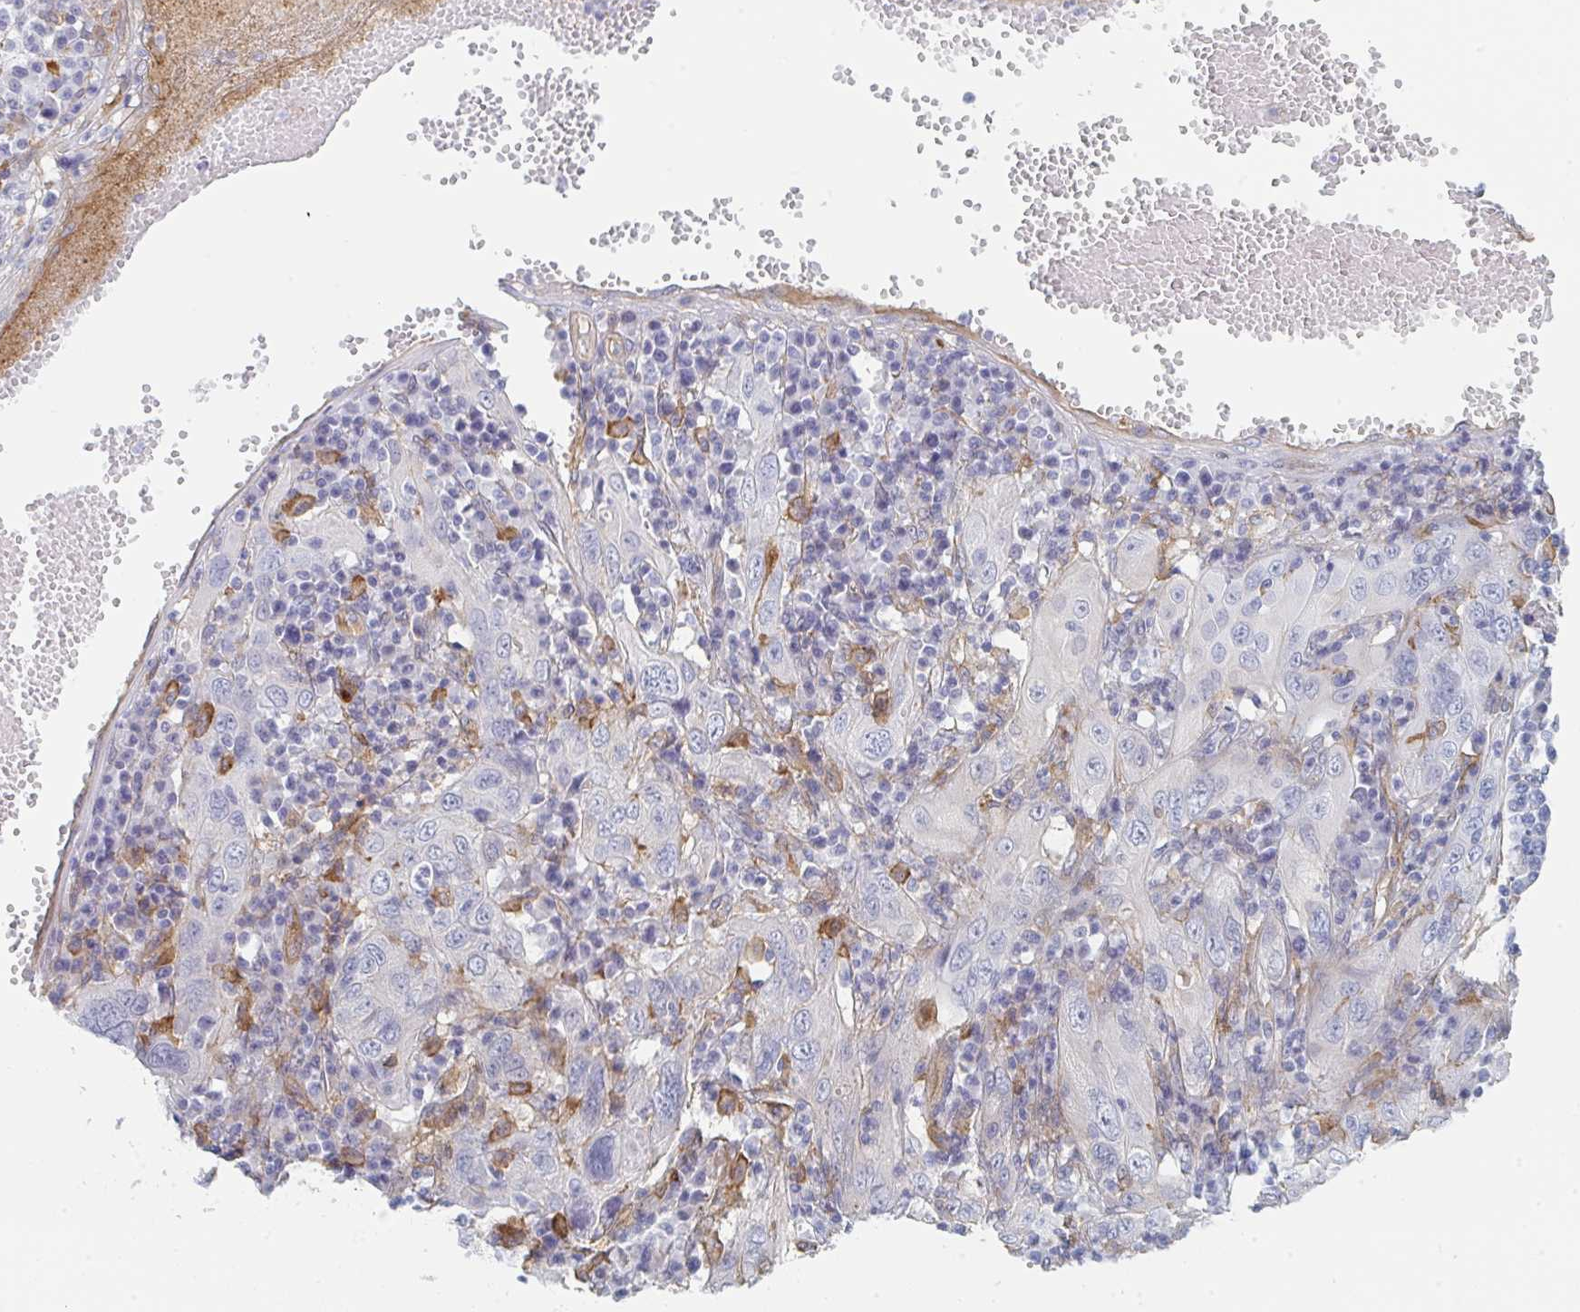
{"staining": {"intensity": "negative", "quantity": "none", "location": "none"}, "tissue": "cervical cancer", "cell_type": "Tumor cells", "image_type": "cancer", "snomed": [{"axis": "morphology", "description": "Squamous cell carcinoma, NOS"}, {"axis": "topography", "description": "Cervix"}], "caption": "Immunohistochemistry of human cervical cancer demonstrates no positivity in tumor cells.", "gene": "DAB2", "patient": {"sex": "female", "age": 46}}